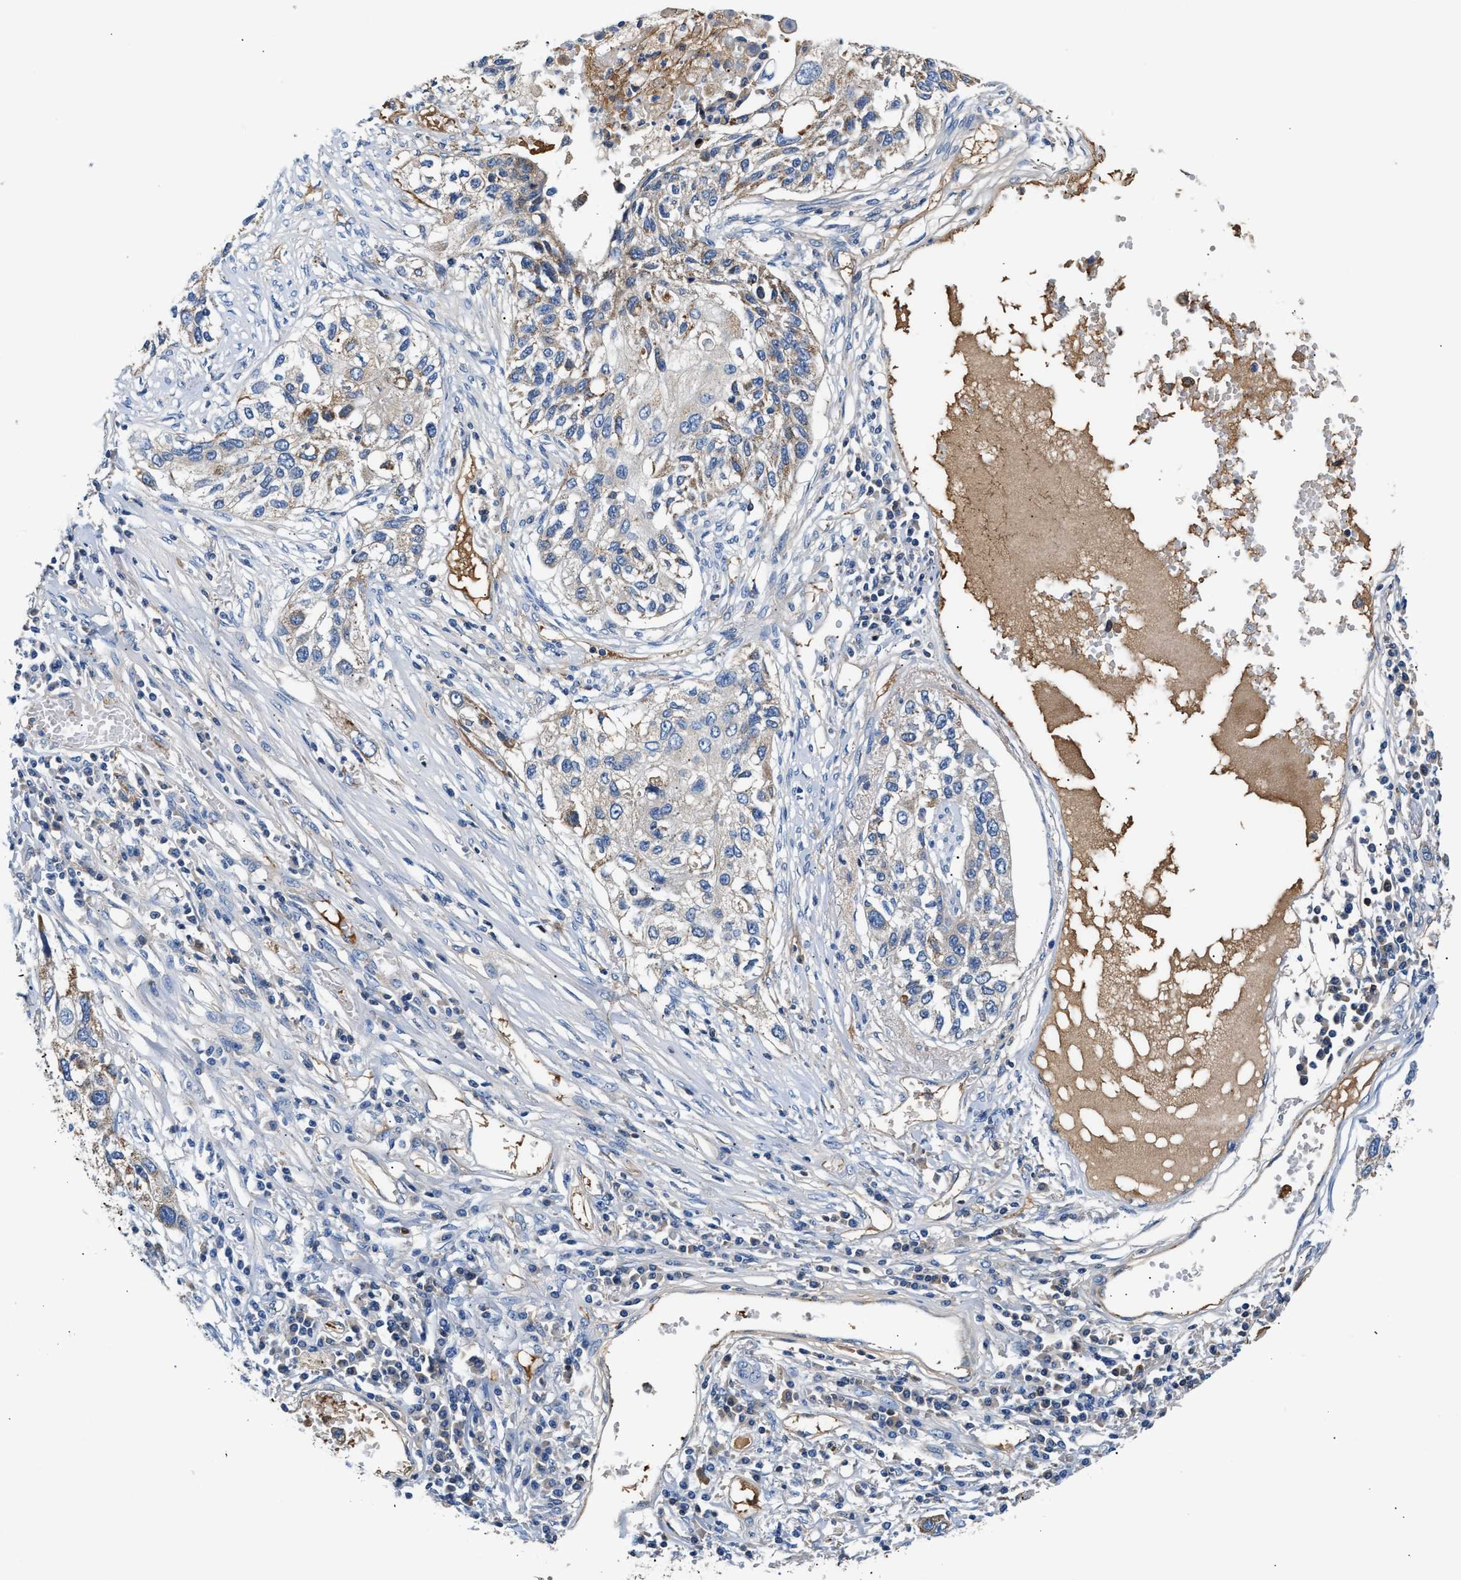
{"staining": {"intensity": "moderate", "quantity": "<25%", "location": "cytoplasmic/membranous"}, "tissue": "lung cancer", "cell_type": "Tumor cells", "image_type": "cancer", "snomed": [{"axis": "morphology", "description": "Squamous cell carcinoma, NOS"}, {"axis": "topography", "description": "Lung"}], "caption": "Immunohistochemistry (IHC) photomicrograph of neoplastic tissue: squamous cell carcinoma (lung) stained using immunohistochemistry (IHC) reveals low levels of moderate protein expression localized specifically in the cytoplasmic/membranous of tumor cells, appearing as a cytoplasmic/membranous brown color.", "gene": "TUT7", "patient": {"sex": "male", "age": 71}}